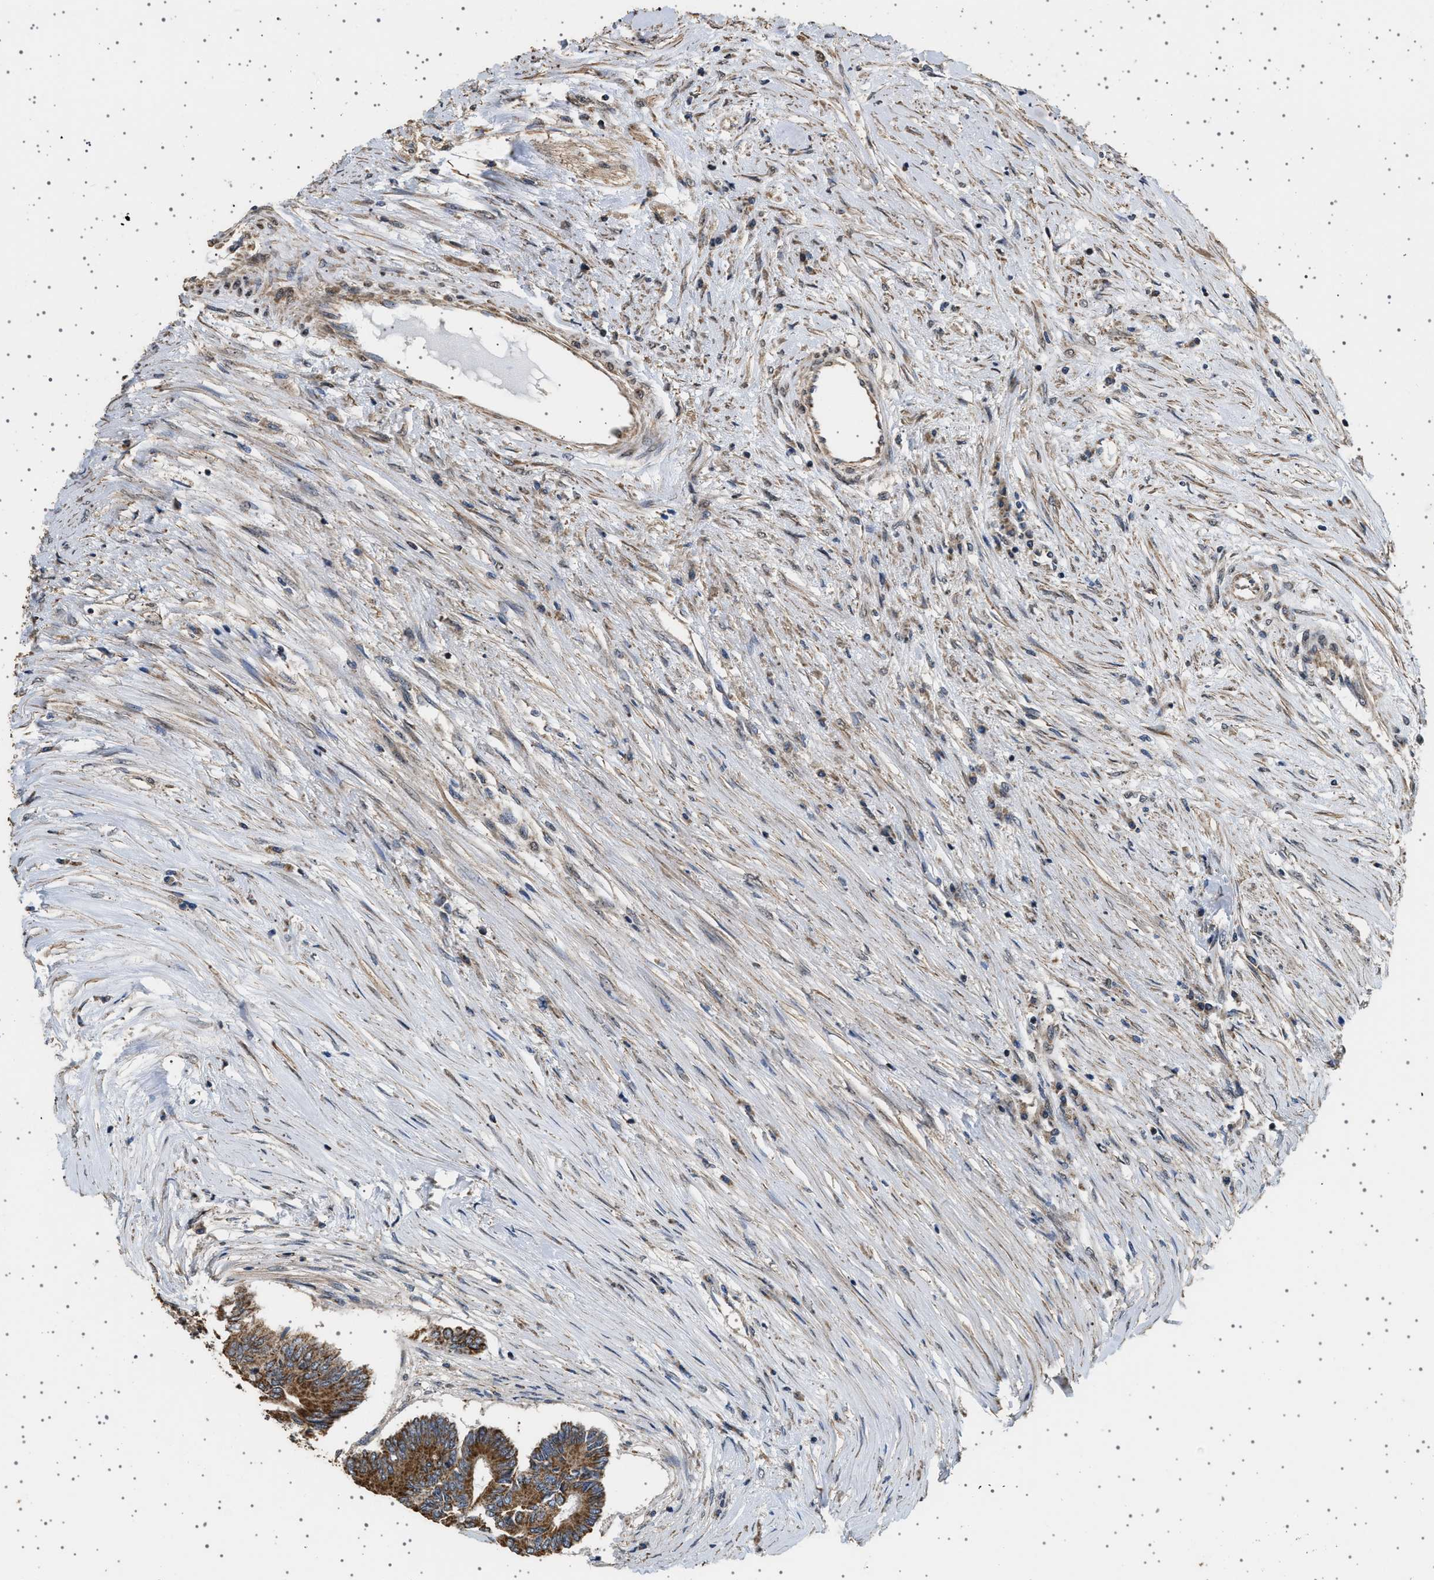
{"staining": {"intensity": "moderate", "quantity": ">75%", "location": "cytoplasmic/membranous"}, "tissue": "colorectal cancer", "cell_type": "Tumor cells", "image_type": "cancer", "snomed": [{"axis": "morphology", "description": "Adenocarcinoma, NOS"}, {"axis": "topography", "description": "Rectum"}], "caption": "A medium amount of moderate cytoplasmic/membranous staining is present in approximately >75% of tumor cells in colorectal cancer tissue.", "gene": "KCNA4", "patient": {"sex": "male", "age": 63}}